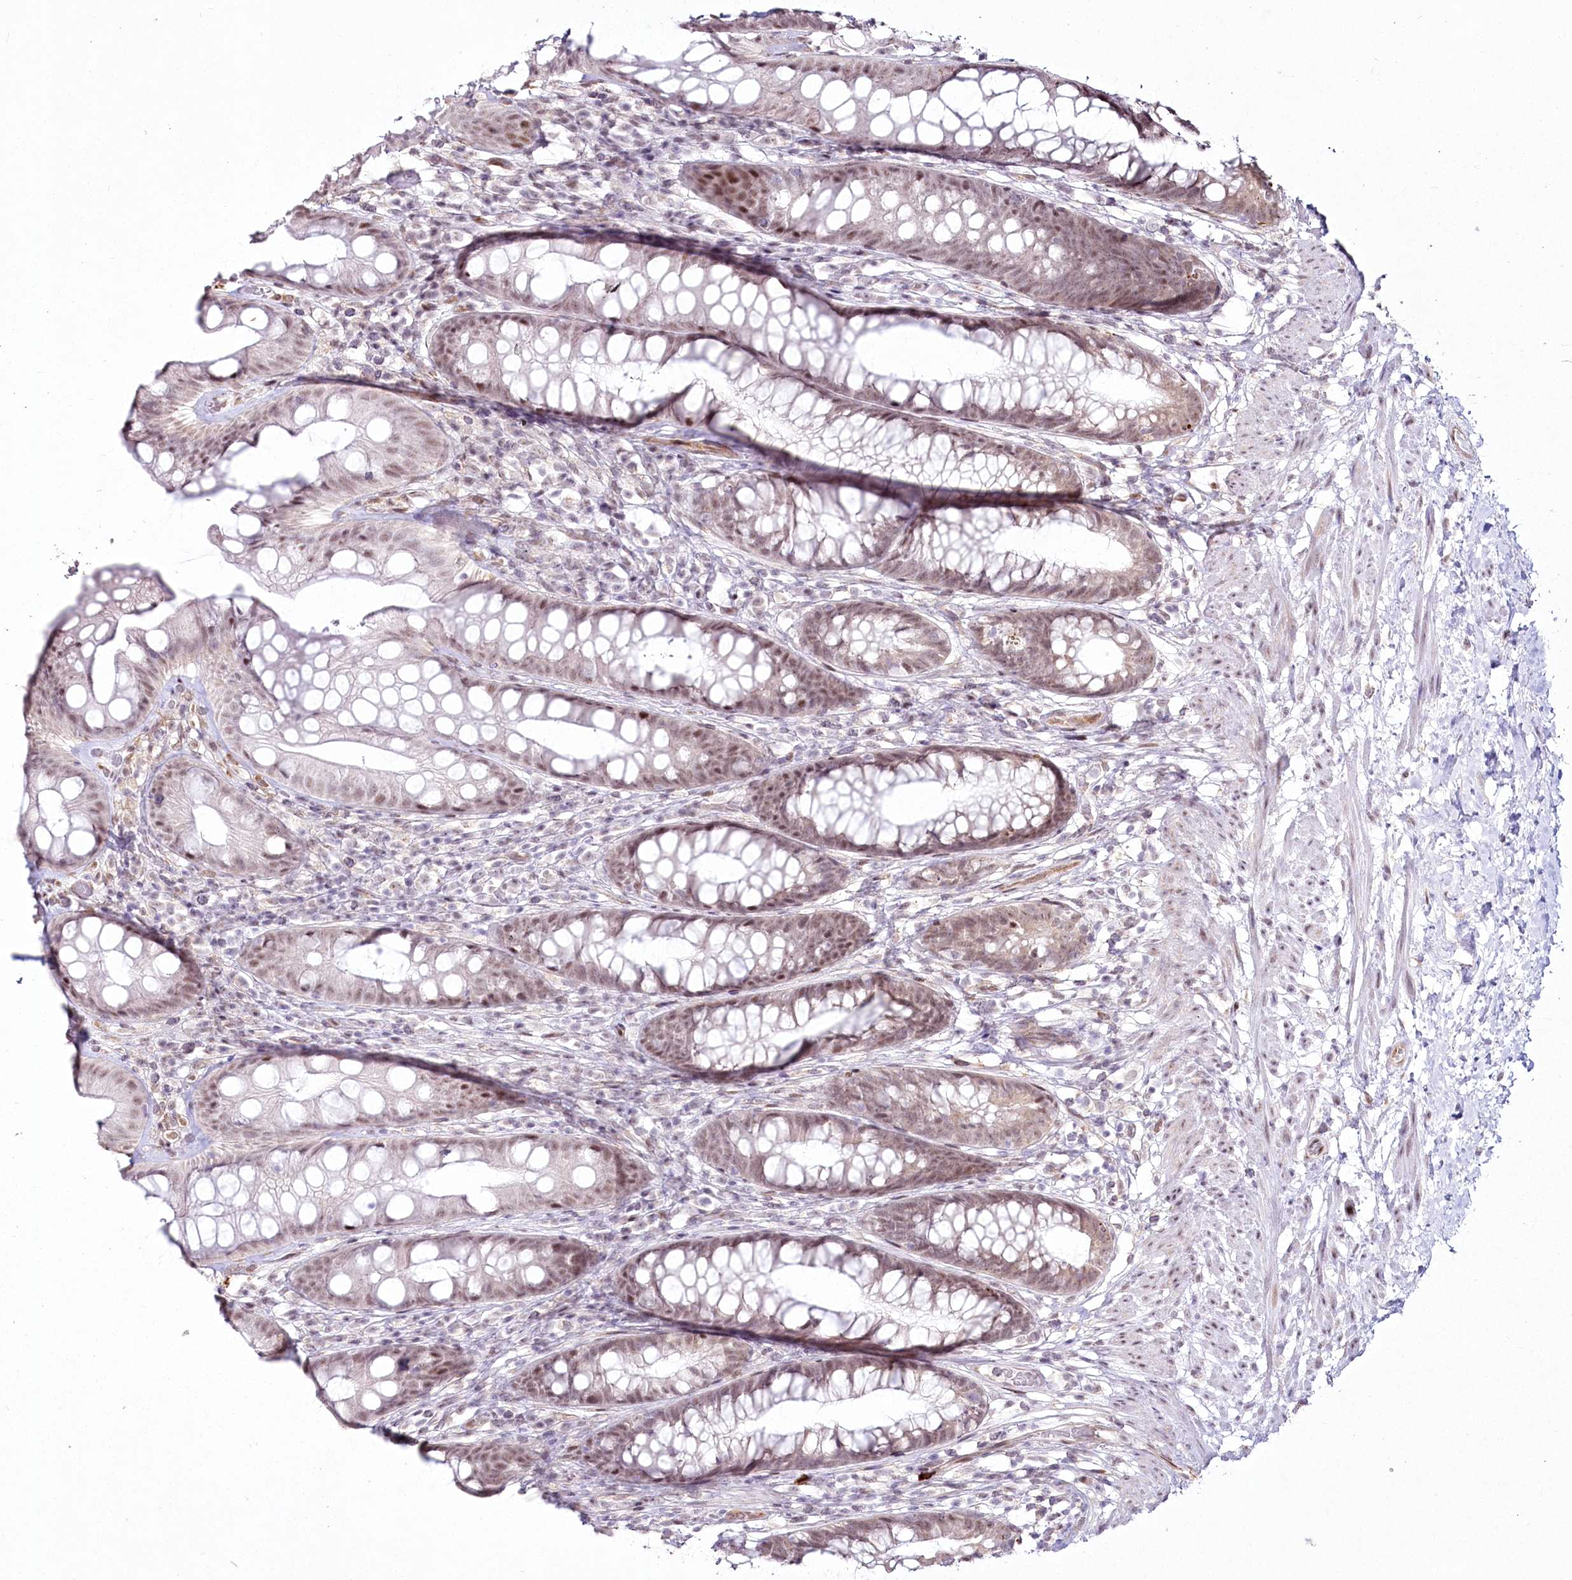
{"staining": {"intensity": "moderate", "quantity": "25%-75%", "location": "nuclear"}, "tissue": "rectum", "cell_type": "Glandular cells", "image_type": "normal", "snomed": [{"axis": "morphology", "description": "Normal tissue, NOS"}, {"axis": "topography", "description": "Rectum"}], "caption": "Rectum stained for a protein (brown) exhibits moderate nuclear positive positivity in approximately 25%-75% of glandular cells.", "gene": "YBX3", "patient": {"sex": "male", "age": 74}}